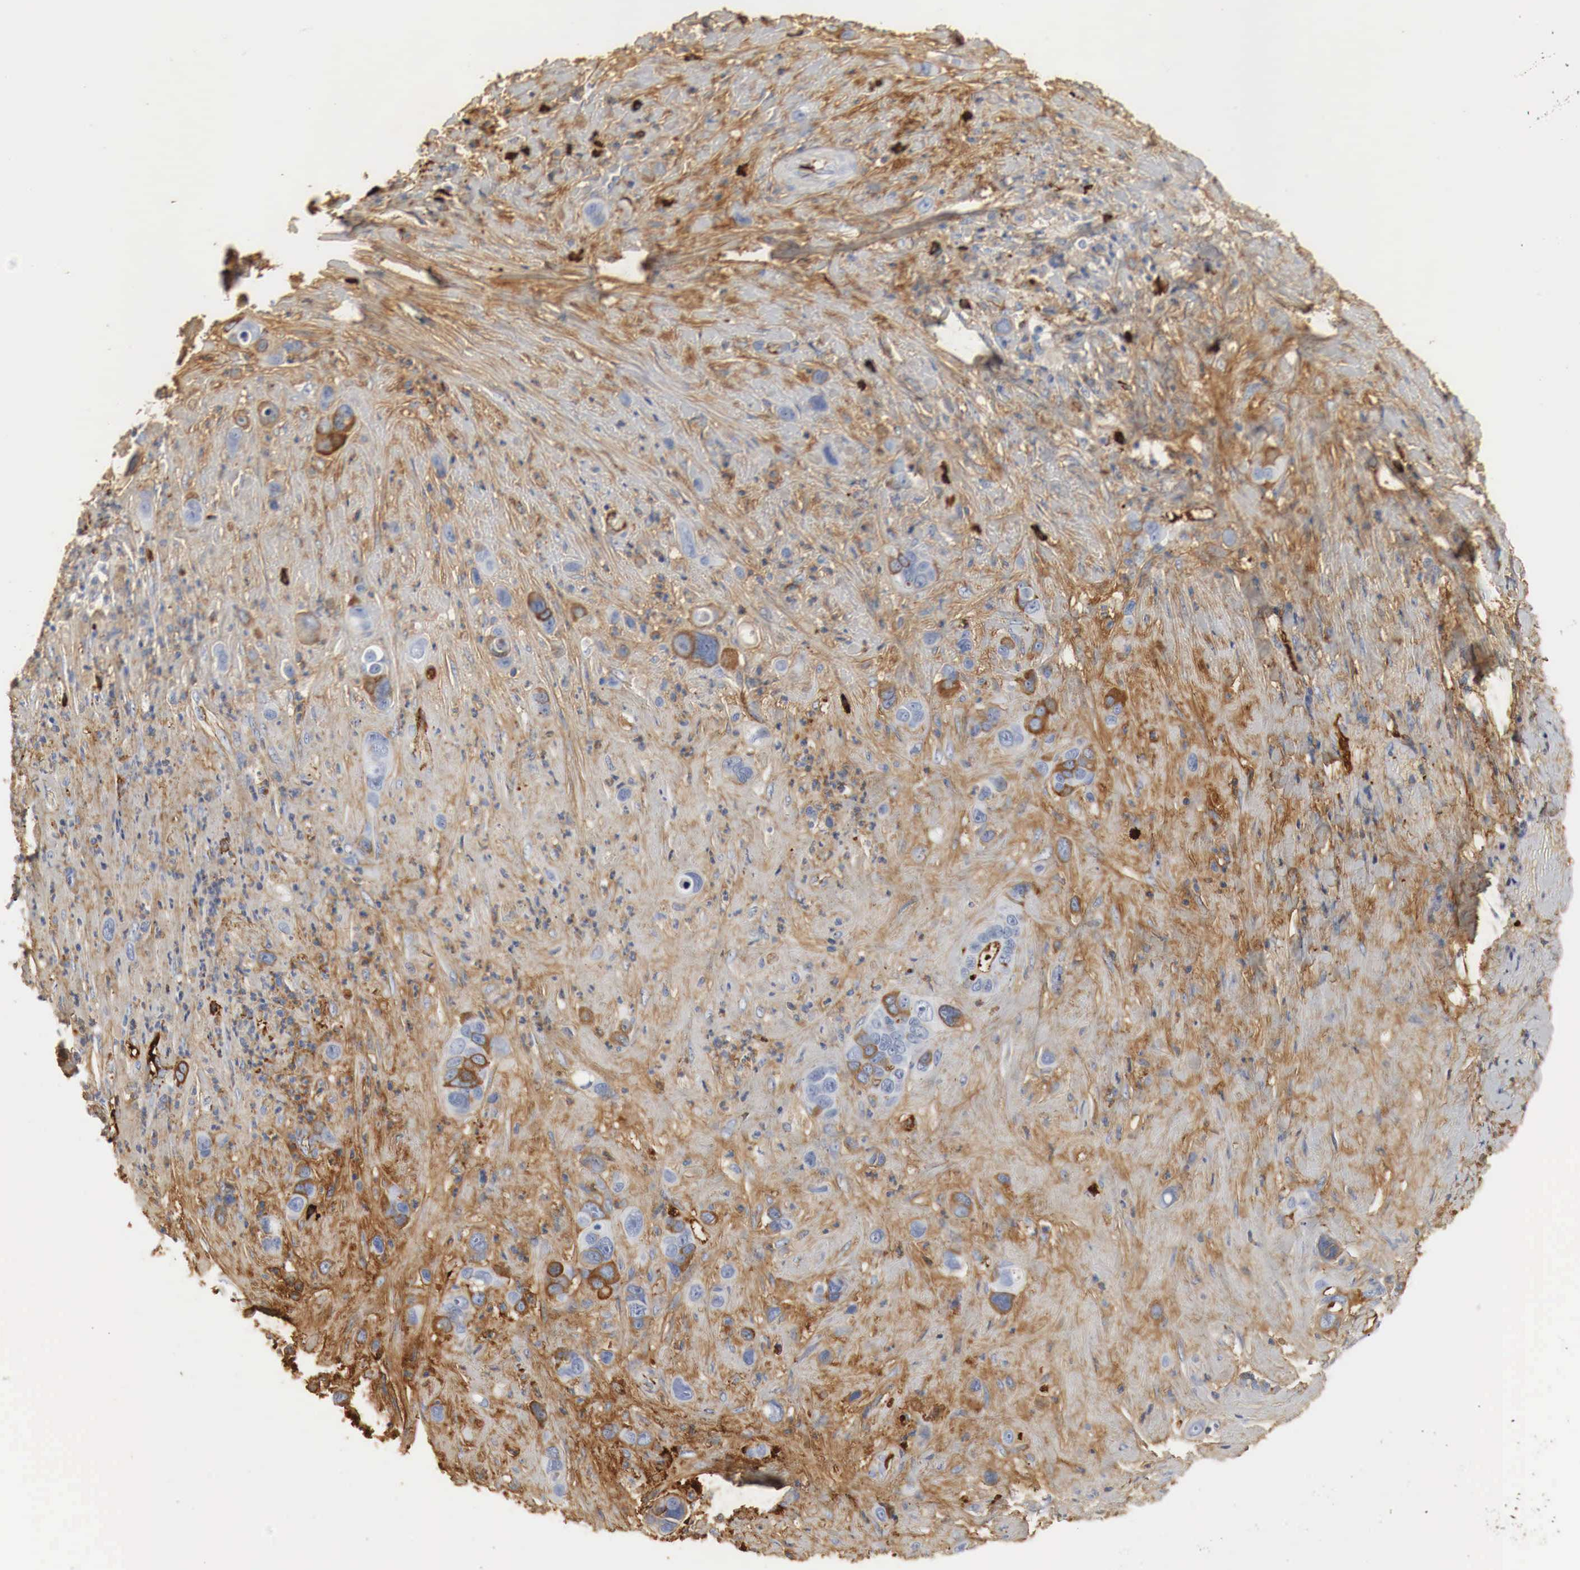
{"staining": {"intensity": "weak", "quantity": "<25%", "location": "cytoplasmic/membranous"}, "tissue": "liver cancer", "cell_type": "Tumor cells", "image_type": "cancer", "snomed": [{"axis": "morphology", "description": "Cholangiocarcinoma"}, {"axis": "topography", "description": "Liver"}], "caption": "High power microscopy image of an immunohistochemistry image of liver cancer (cholangiocarcinoma), revealing no significant positivity in tumor cells.", "gene": "IGLC3", "patient": {"sex": "female", "age": 79}}